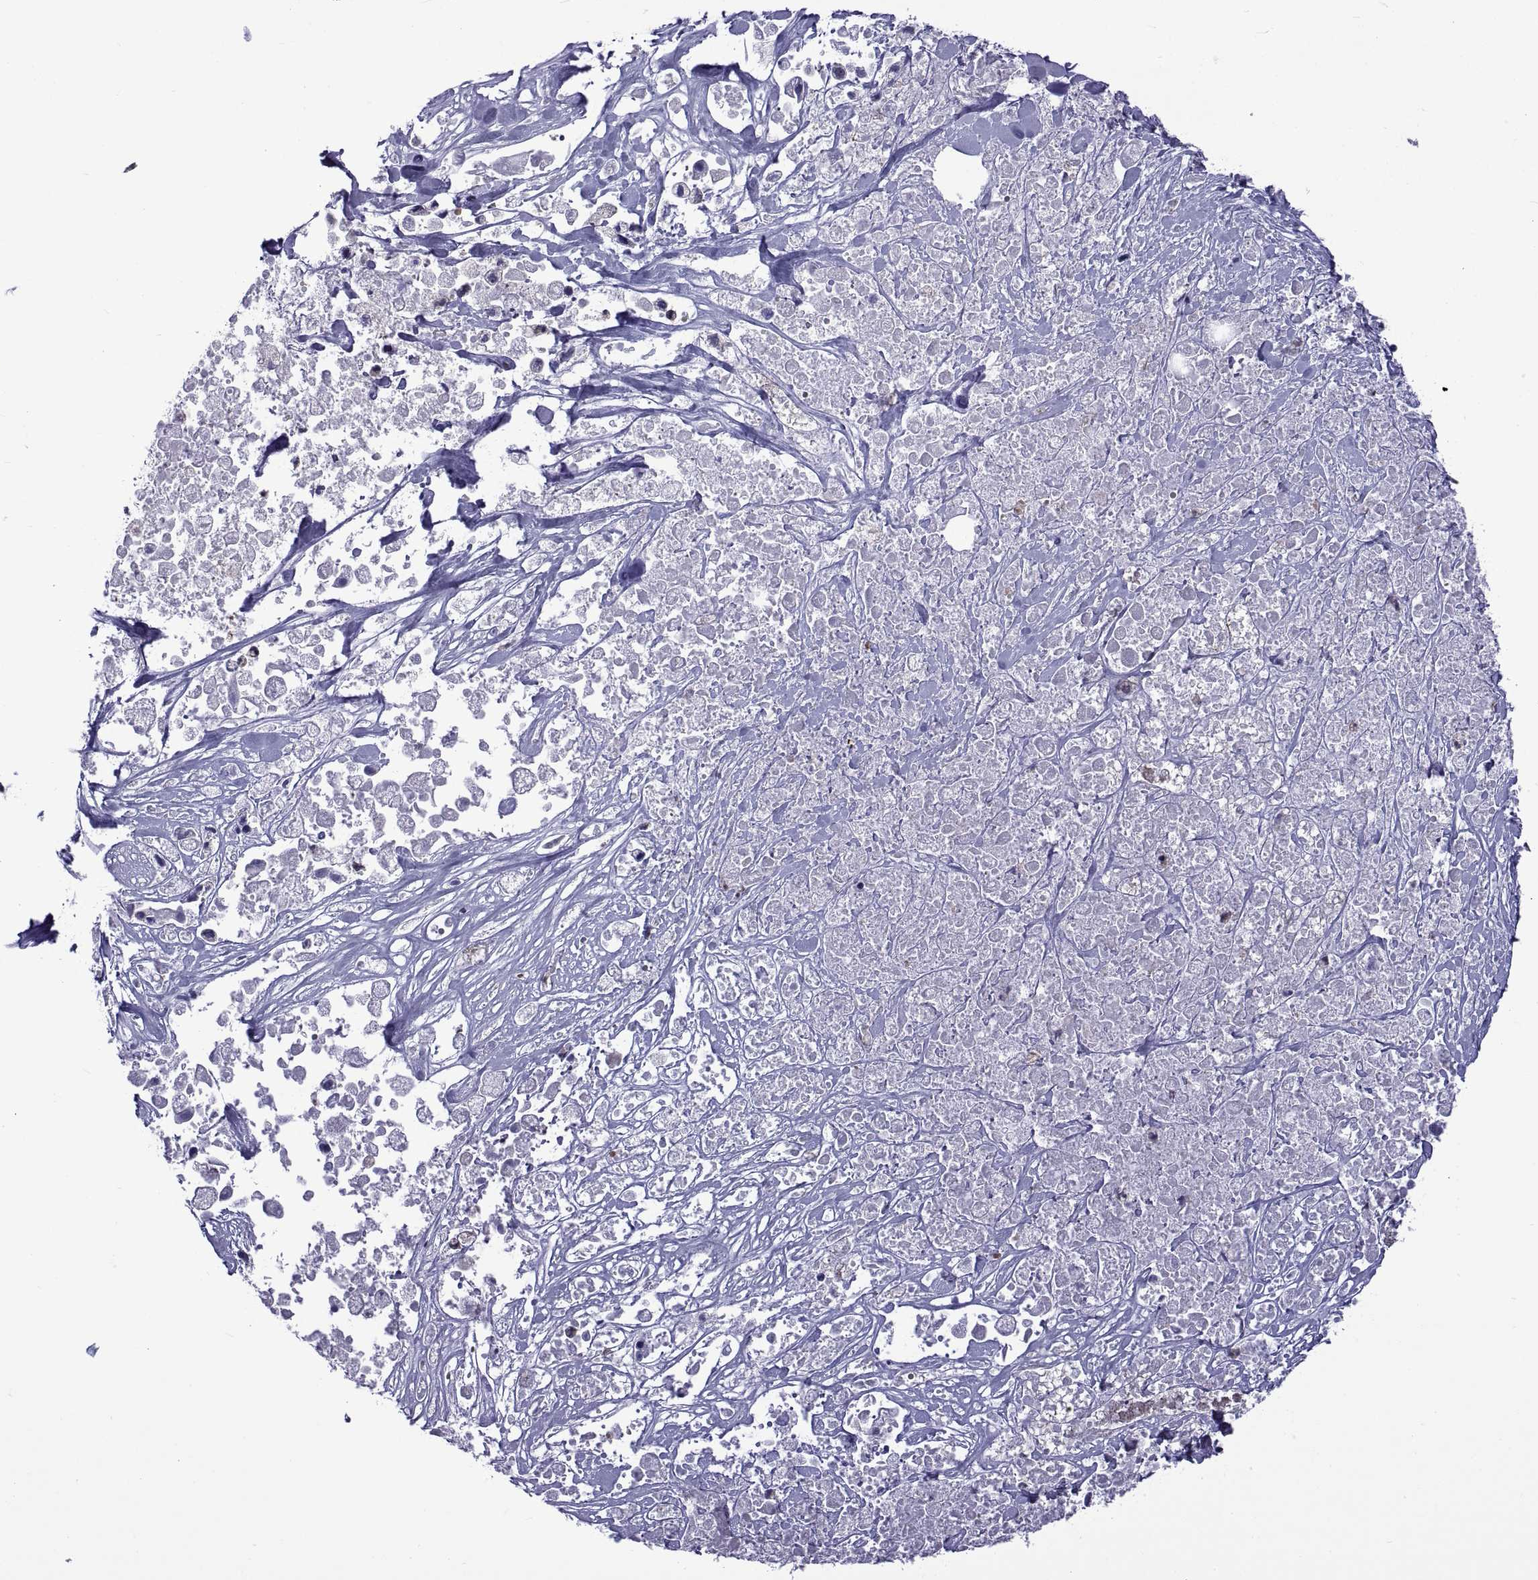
{"staining": {"intensity": "negative", "quantity": "none", "location": "none"}, "tissue": "pancreatic cancer", "cell_type": "Tumor cells", "image_type": "cancer", "snomed": [{"axis": "morphology", "description": "Adenocarcinoma, NOS"}, {"axis": "topography", "description": "Pancreas"}], "caption": "This image is of adenocarcinoma (pancreatic) stained with IHC to label a protein in brown with the nuclei are counter-stained blue. There is no expression in tumor cells. (Stains: DAB IHC with hematoxylin counter stain, Microscopy: brightfield microscopy at high magnification).", "gene": "LCN9", "patient": {"sex": "male", "age": 44}}